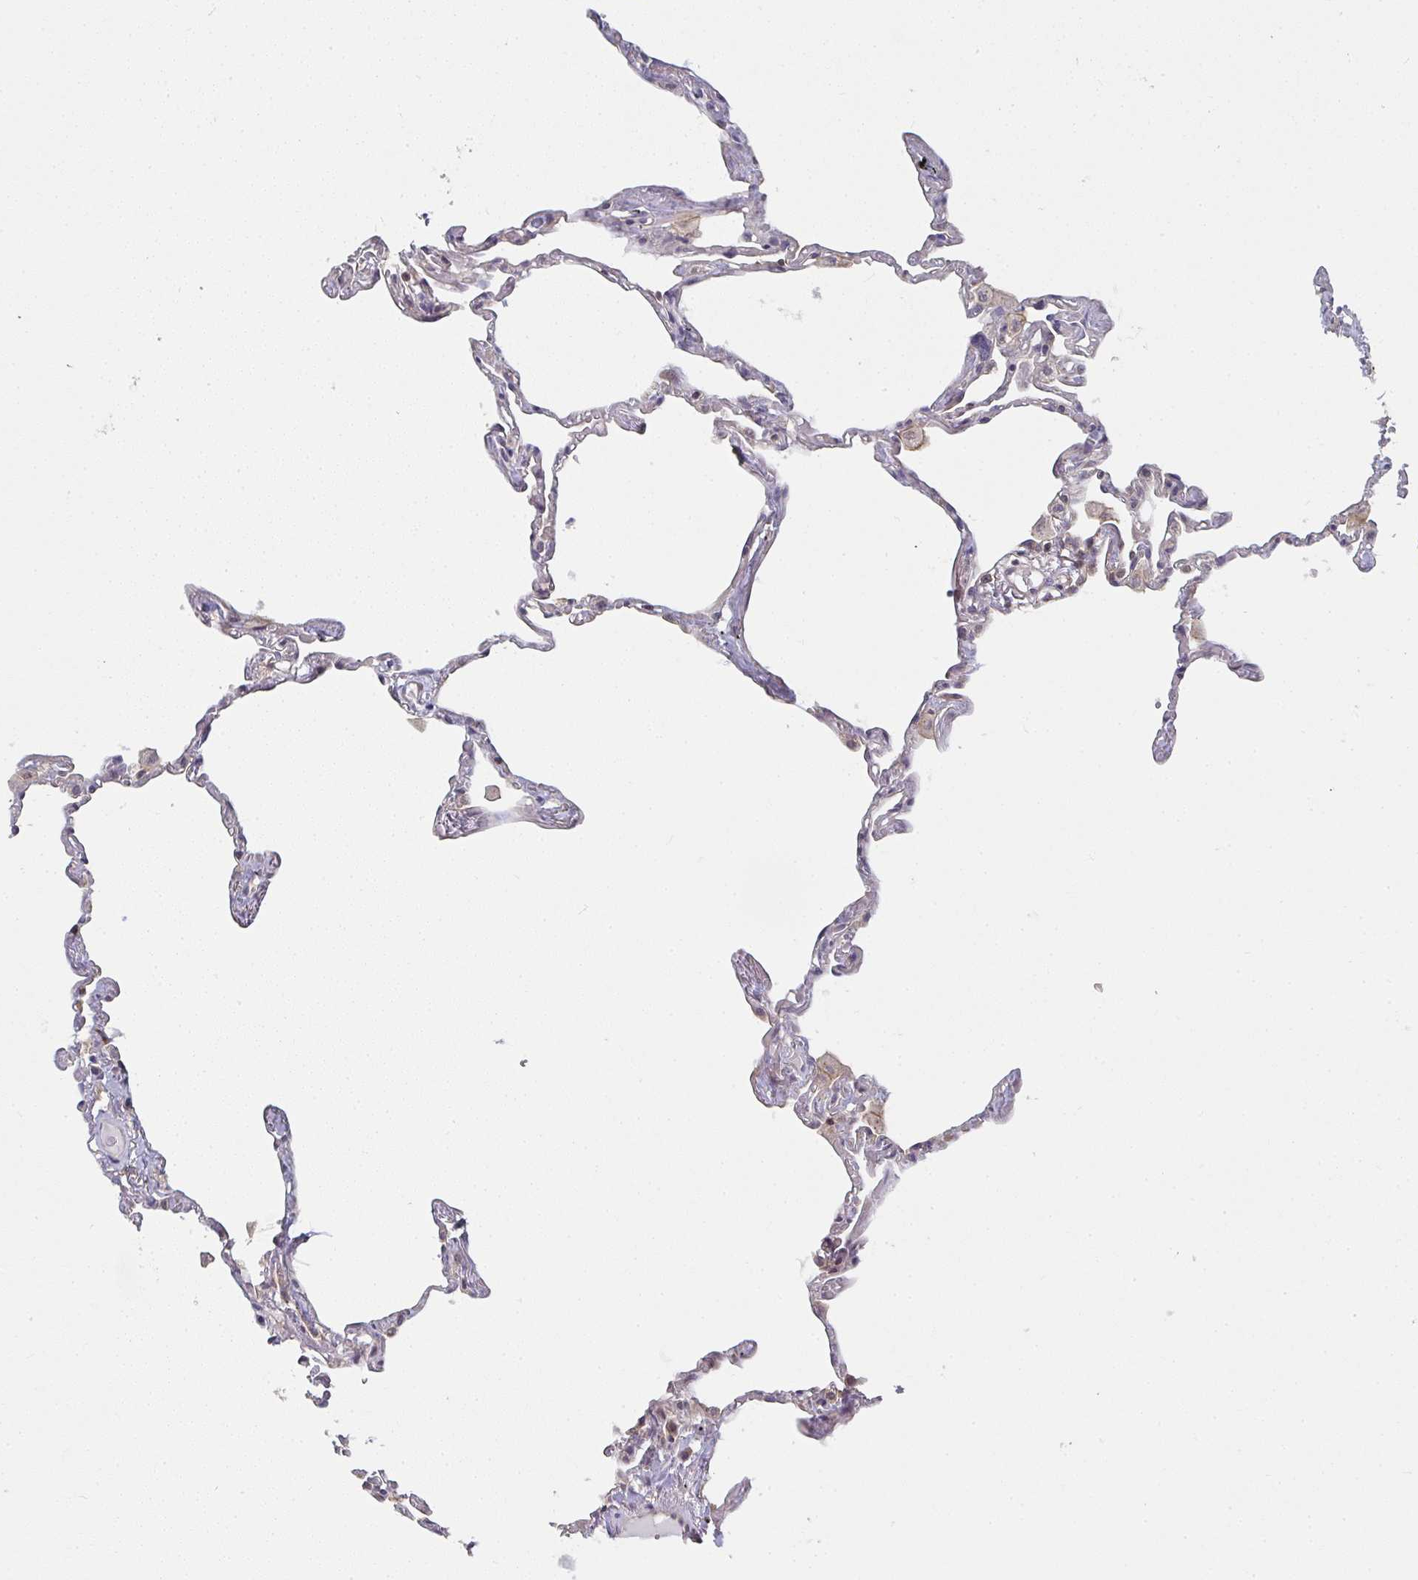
{"staining": {"intensity": "negative", "quantity": "none", "location": "none"}, "tissue": "lung", "cell_type": "Alveolar cells", "image_type": "normal", "snomed": [{"axis": "morphology", "description": "Normal tissue, NOS"}, {"axis": "topography", "description": "Lung"}], "caption": "Immunohistochemistry histopathology image of normal lung: human lung stained with DAB (3,3'-diaminobenzidine) displays no significant protein expression in alveolar cells. (DAB immunohistochemistry, high magnification).", "gene": "RANGRF", "patient": {"sex": "female", "age": 67}}